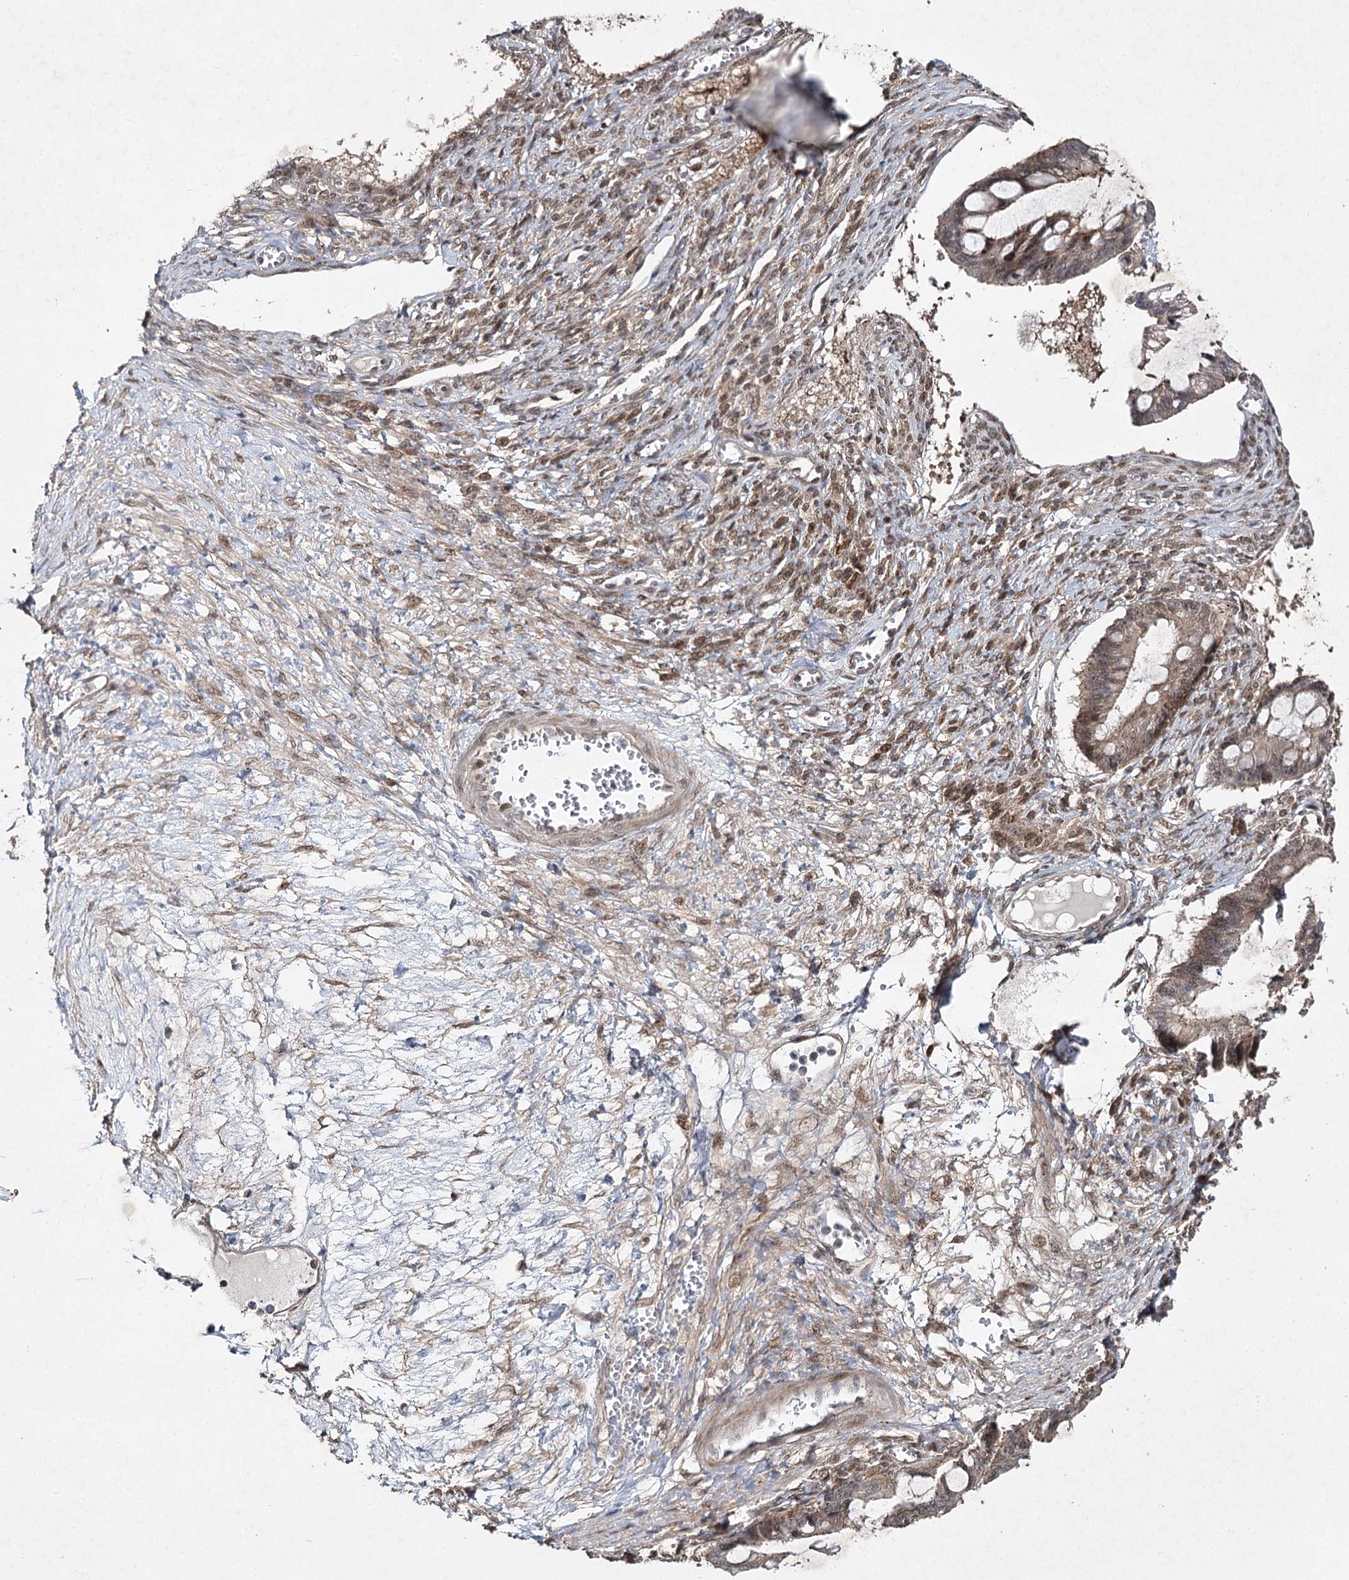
{"staining": {"intensity": "weak", "quantity": ">75%", "location": "cytoplasmic/membranous,nuclear"}, "tissue": "ovarian cancer", "cell_type": "Tumor cells", "image_type": "cancer", "snomed": [{"axis": "morphology", "description": "Cystadenocarcinoma, mucinous, NOS"}, {"axis": "topography", "description": "Ovary"}], "caption": "Weak cytoplasmic/membranous and nuclear staining is appreciated in approximately >75% of tumor cells in ovarian cancer. Using DAB (brown) and hematoxylin (blue) stains, captured at high magnification using brightfield microscopy.", "gene": "DCUN1D4", "patient": {"sex": "female", "age": 73}}